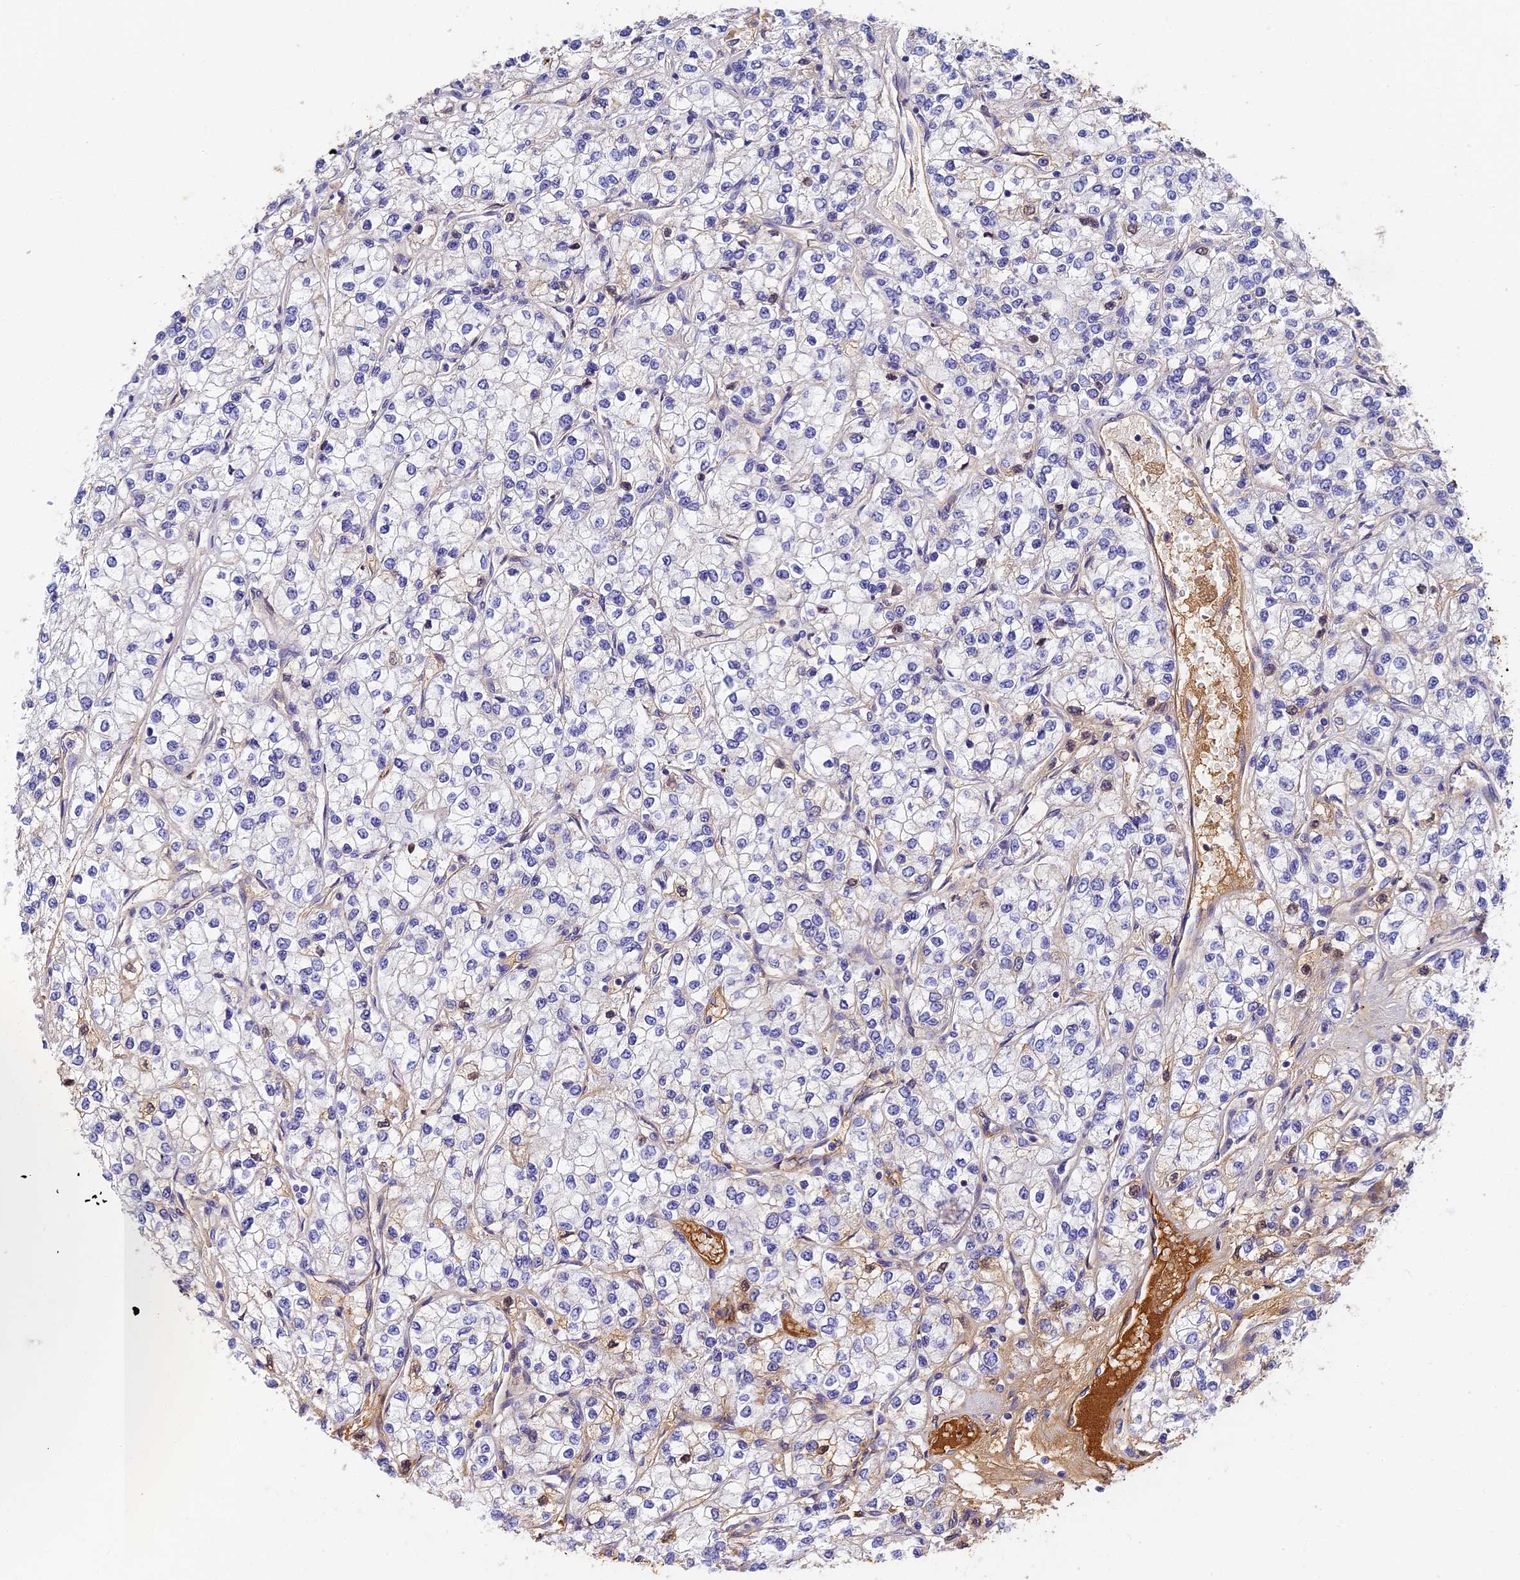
{"staining": {"intensity": "negative", "quantity": "none", "location": "none"}, "tissue": "renal cancer", "cell_type": "Tumor cells", "image_type": "cancer", "snomed": [{"axis": "morphology", "description": "Adenocarcinoma, NOS"}, {"axis": "topography", "description": "Kidney"}], "caption": "Renal cancer (adenocarcinoma) was stained to show a protein in brown. There is no significant staining in tumor cells.", "gene": "ITIH1", "patient": {"sex": "male", "age": 80}}